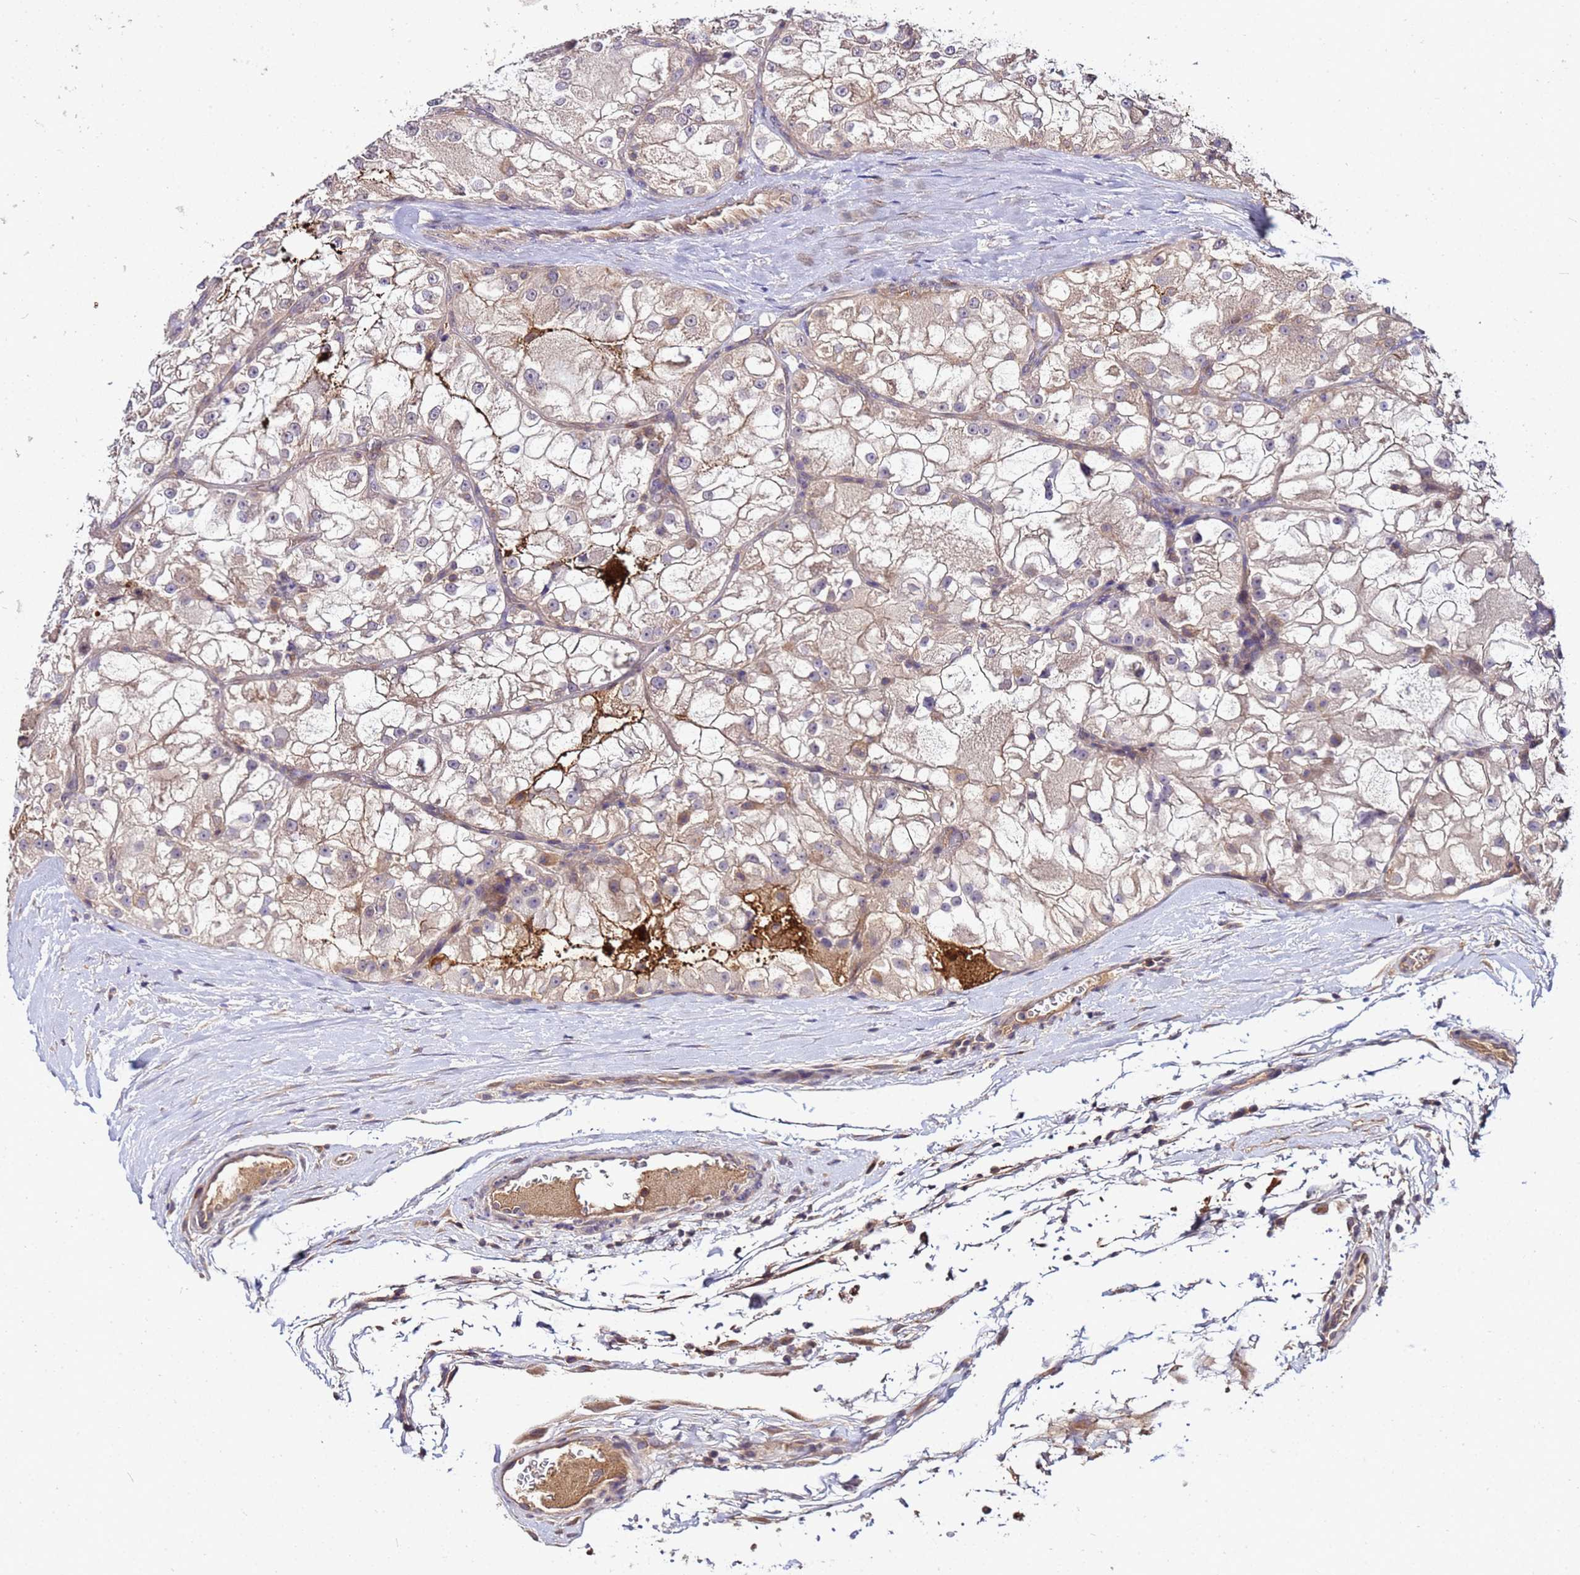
{"staining": {"intensity": "weak", "quantity": "25%-75%", "location": "cytoplasmic/membranous"}, "tissue": "renal cancer", "cell_type": "Tumor cells", "image_type": "cancer", "snomed": [{"axis": "morphology", "description": "Adenocarcinoma, NOS"}, {"axis": "topography", "description": "Kidney"}], "caption": "A brown stain shows weak cytoplasmic/membranous expression of a protein in renal cancer (adenocarcinoma) tumor cells.", "gene": "GSPT2", "patient": {"sex": "female", "age": 72}}